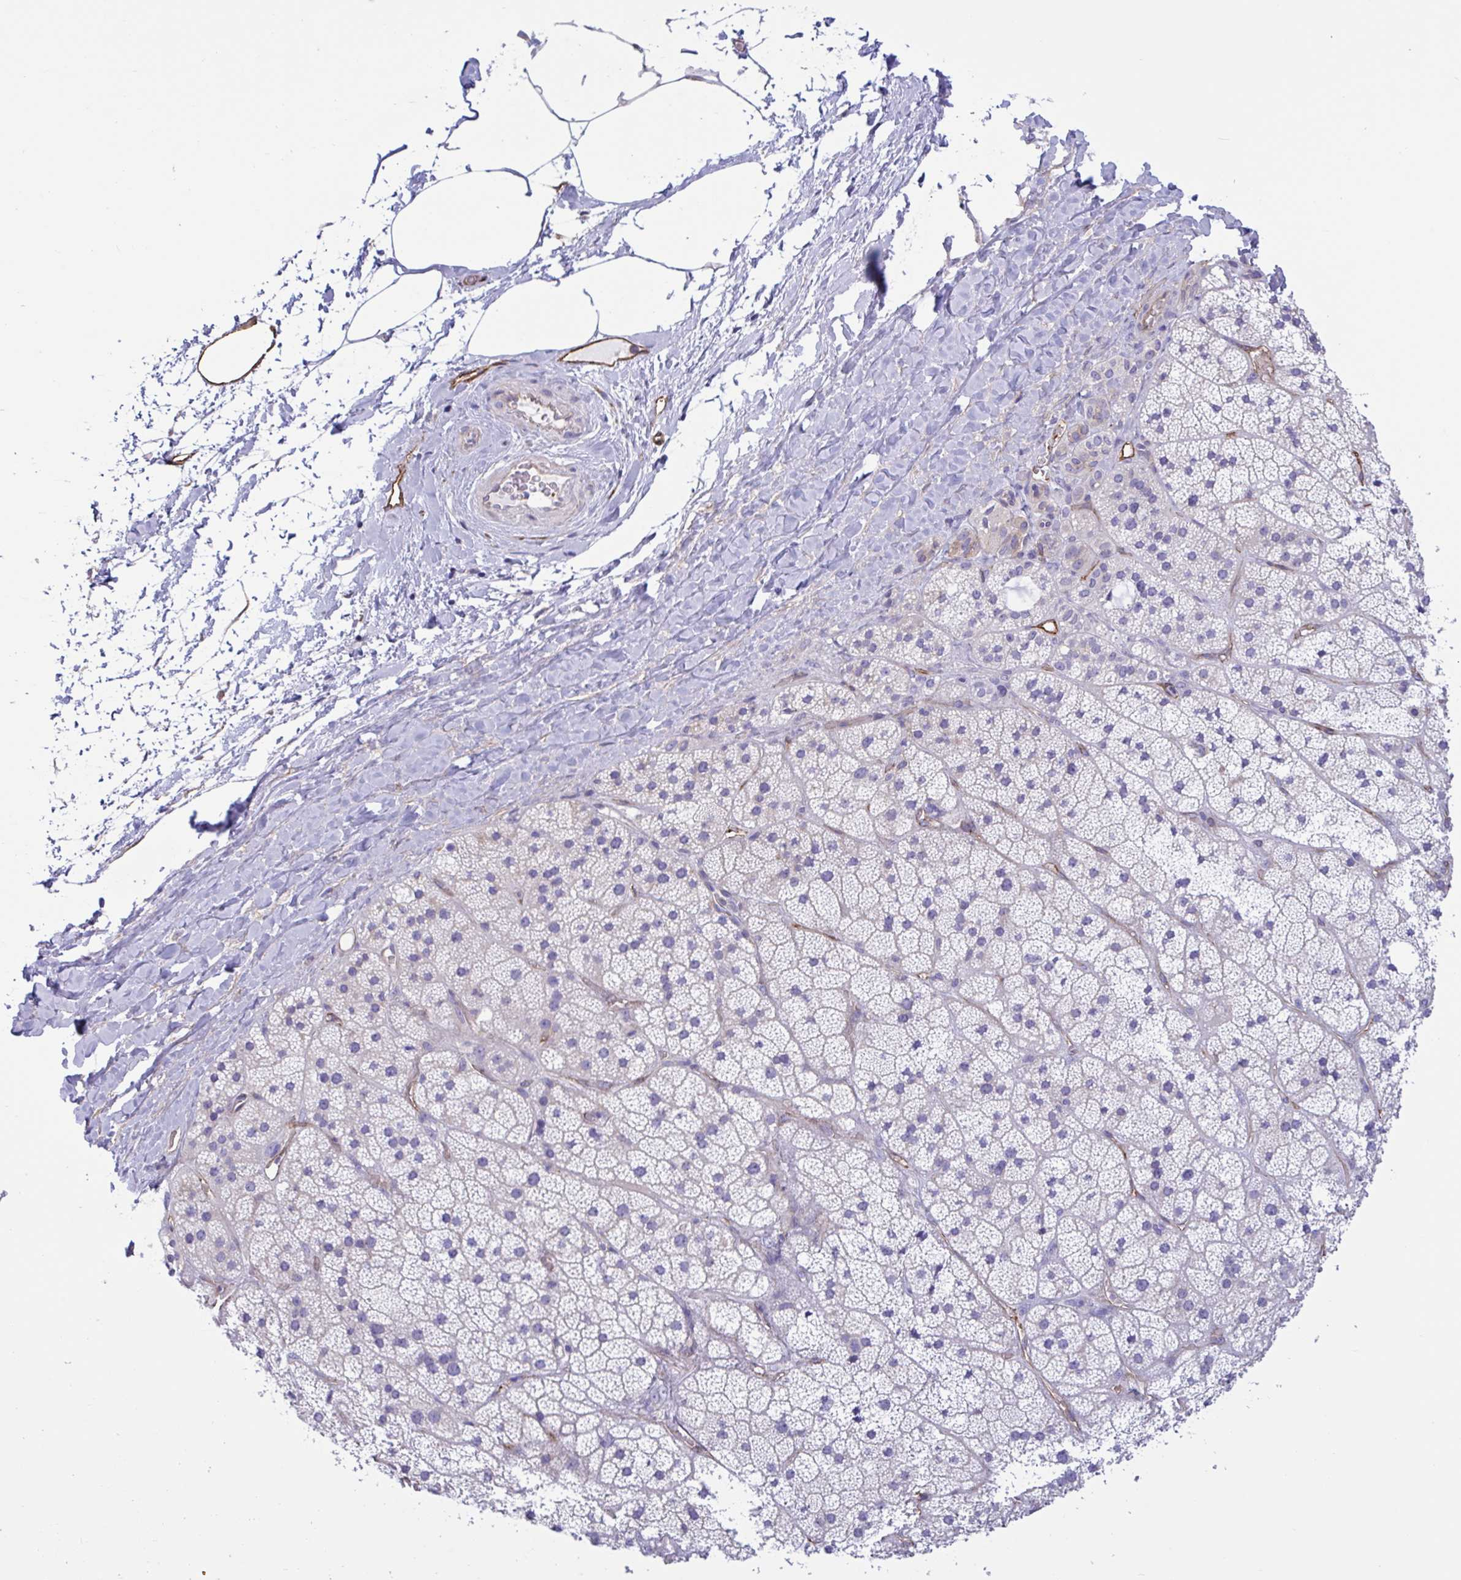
{"staining": {"intensity": "negative", "quantity": "none", "location": "none"}, "tissue": "adrenal gland", "cell_type": "Glandular cells", "image_type": "normal", "snomed": [{"axis": "morphology", "description": "Normal tissue, NOS"}, {"axis": "topography", "description": "Adrenal gland"}], "caption": "Immunohistochemistry (IHC) of unremarkable human adrenal gland reveals no expression in glandular cells.", "gene": "RPL22L1", "patient": {"sex": "male", "age": 57}}